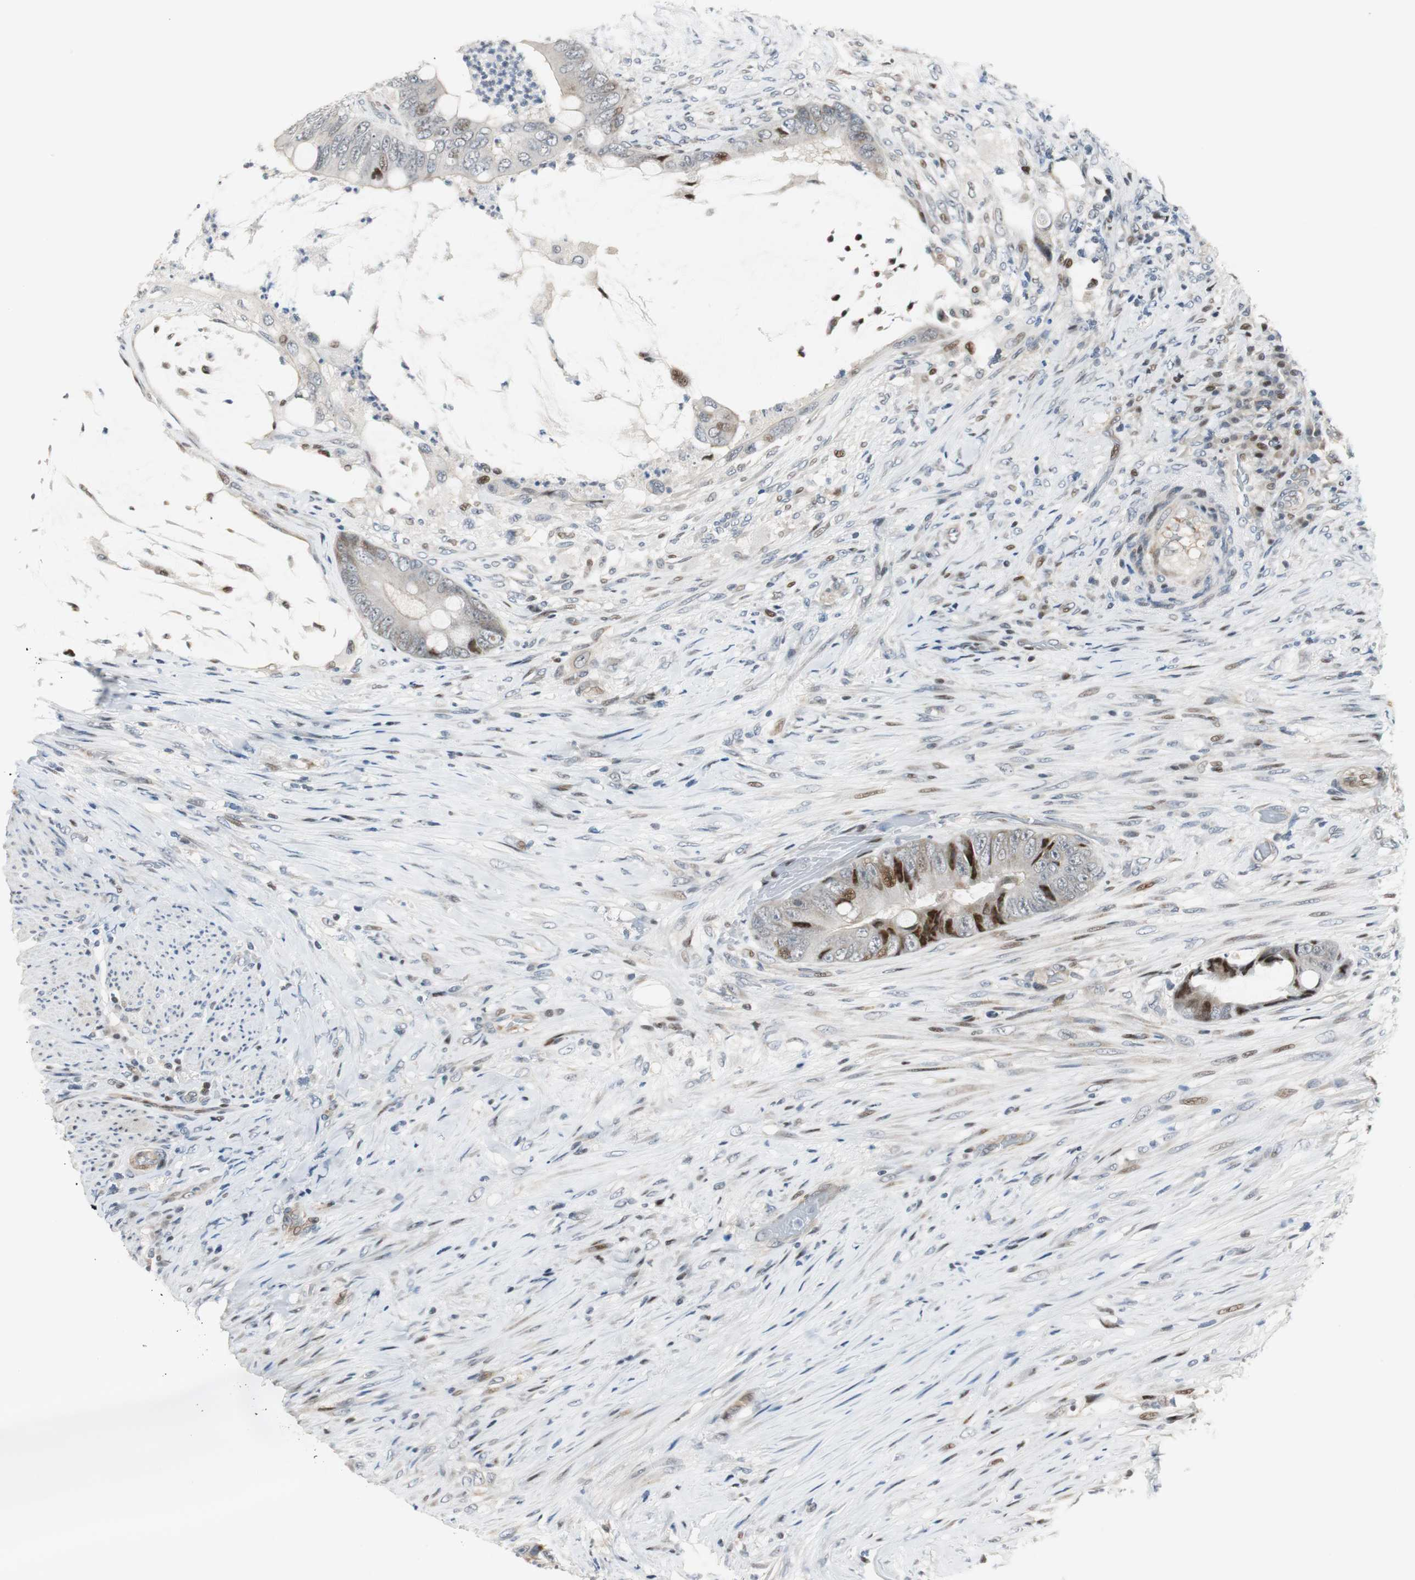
{"staining": {"intensity": "strong", "quantity": "<25%", "location": "nuclear"}, "tissue": "colorectal cancer", "cell_type": "Tumor cells", "image_type": "cancer", "snomed": [{"axis": "morphology", "description": "Adenocarcinoma, NOS"}, {"axis": "topography", "description": "Rectum"}], "caption": "Immunohistochemistry (IHC) micrograph of neoplastic tissue: colorectal adenocarcinoma stained using IHC reveals medium levels of strong protein expression localized specifically in the nuclear of tumor cells, appearing as a nuclear brown color.", "gene": "RAD1", "patient": {"sex": "female", "age": 77}}